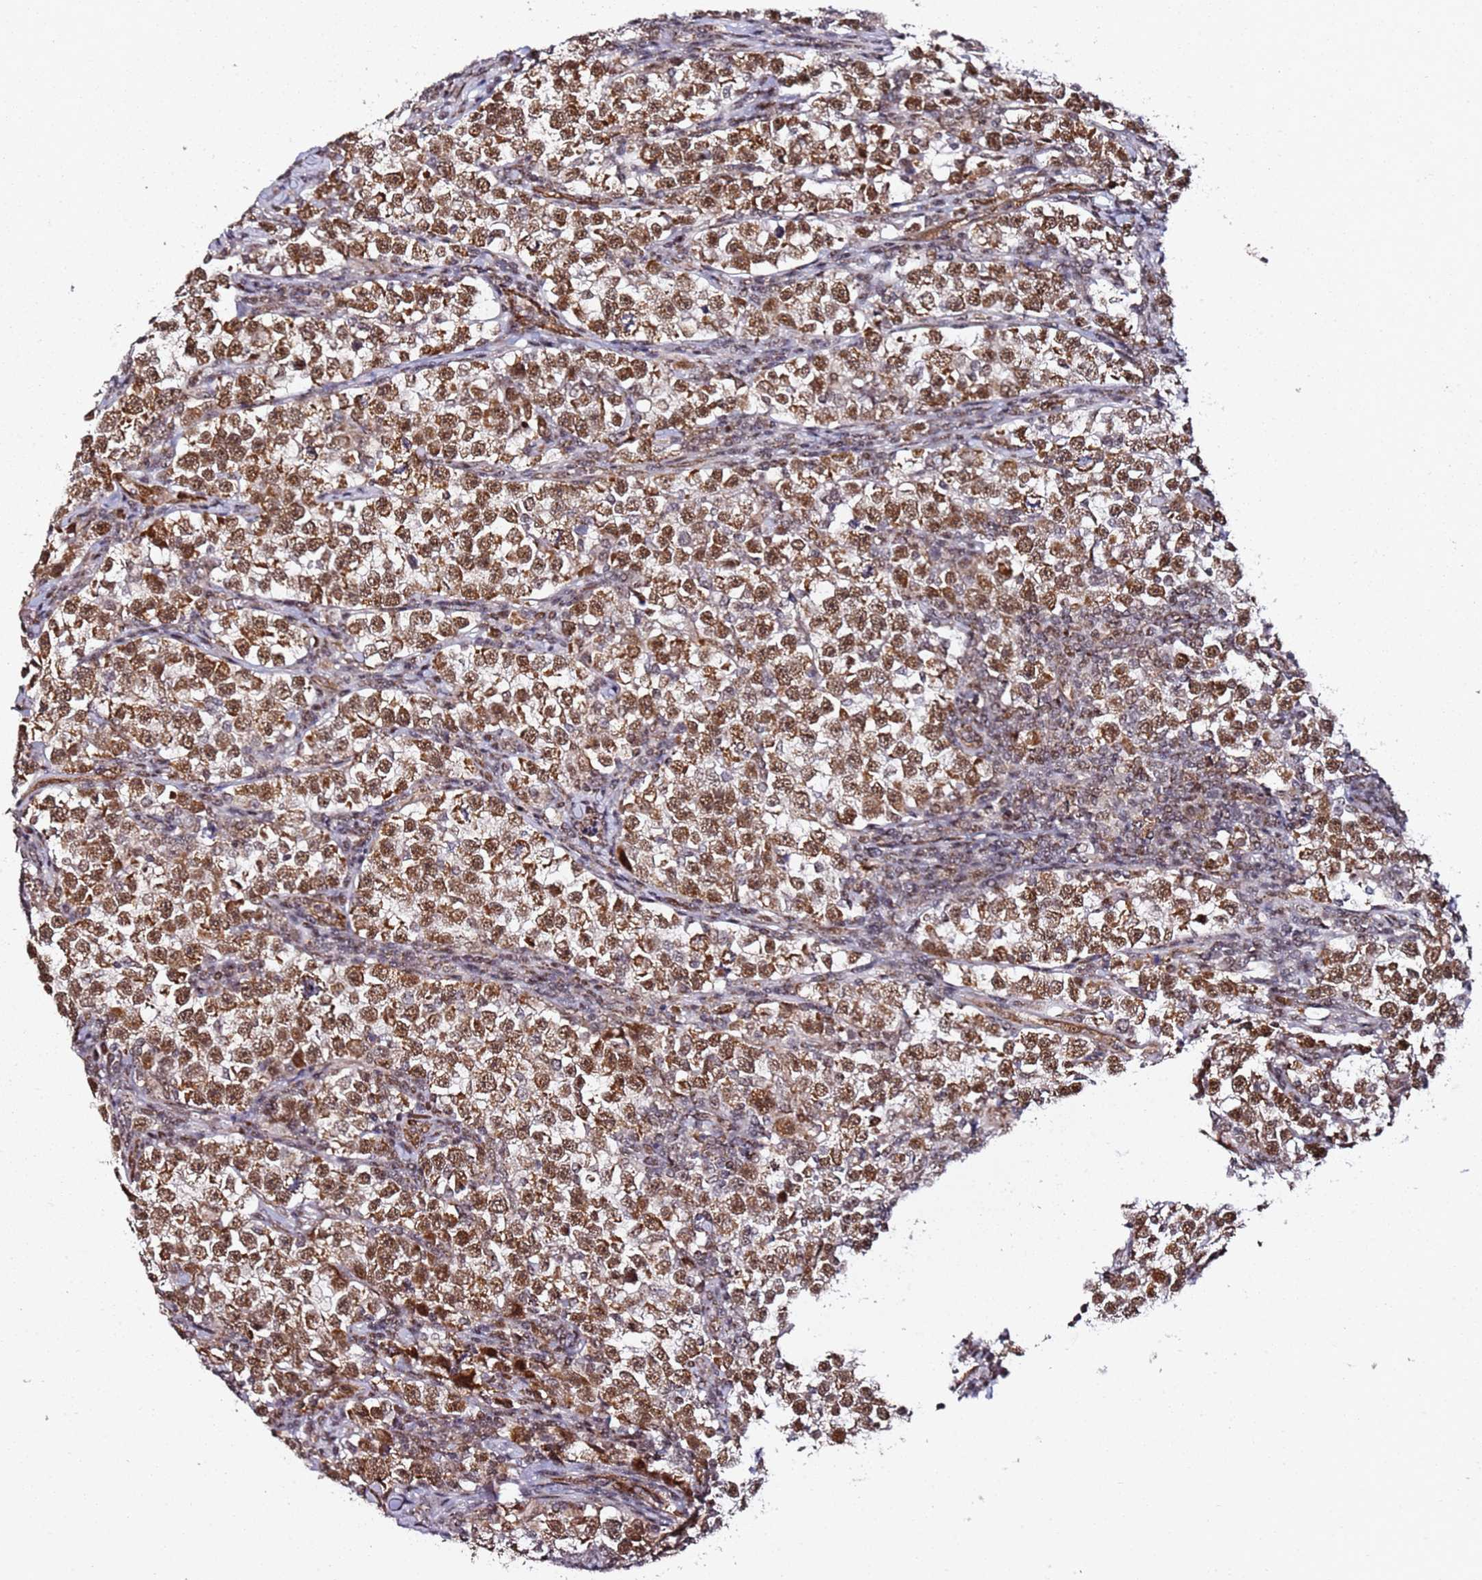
{"staining": {"intensity": "moderate", "quantity": ">75%", "location": "nuclear"}, "tissue": "testis cancer", "cell_type": "Tumor cells", "image_type": "cancer", "snomed": [{"axis": "morphology", "description": "Normal tissue, NOS"}, {"axis": "morphology", "description": "Seminoma, NOS"}, {"axis": "topography", "description": "Testis"}], "caption": "Brown immunohistochemical staining in human seminoma (testis) exhibits moderate nuclear positivity in approximately >75% of tumor cells.", "gene": "TP53AIP1", "patient": {"sex": "male", "age": 43}}